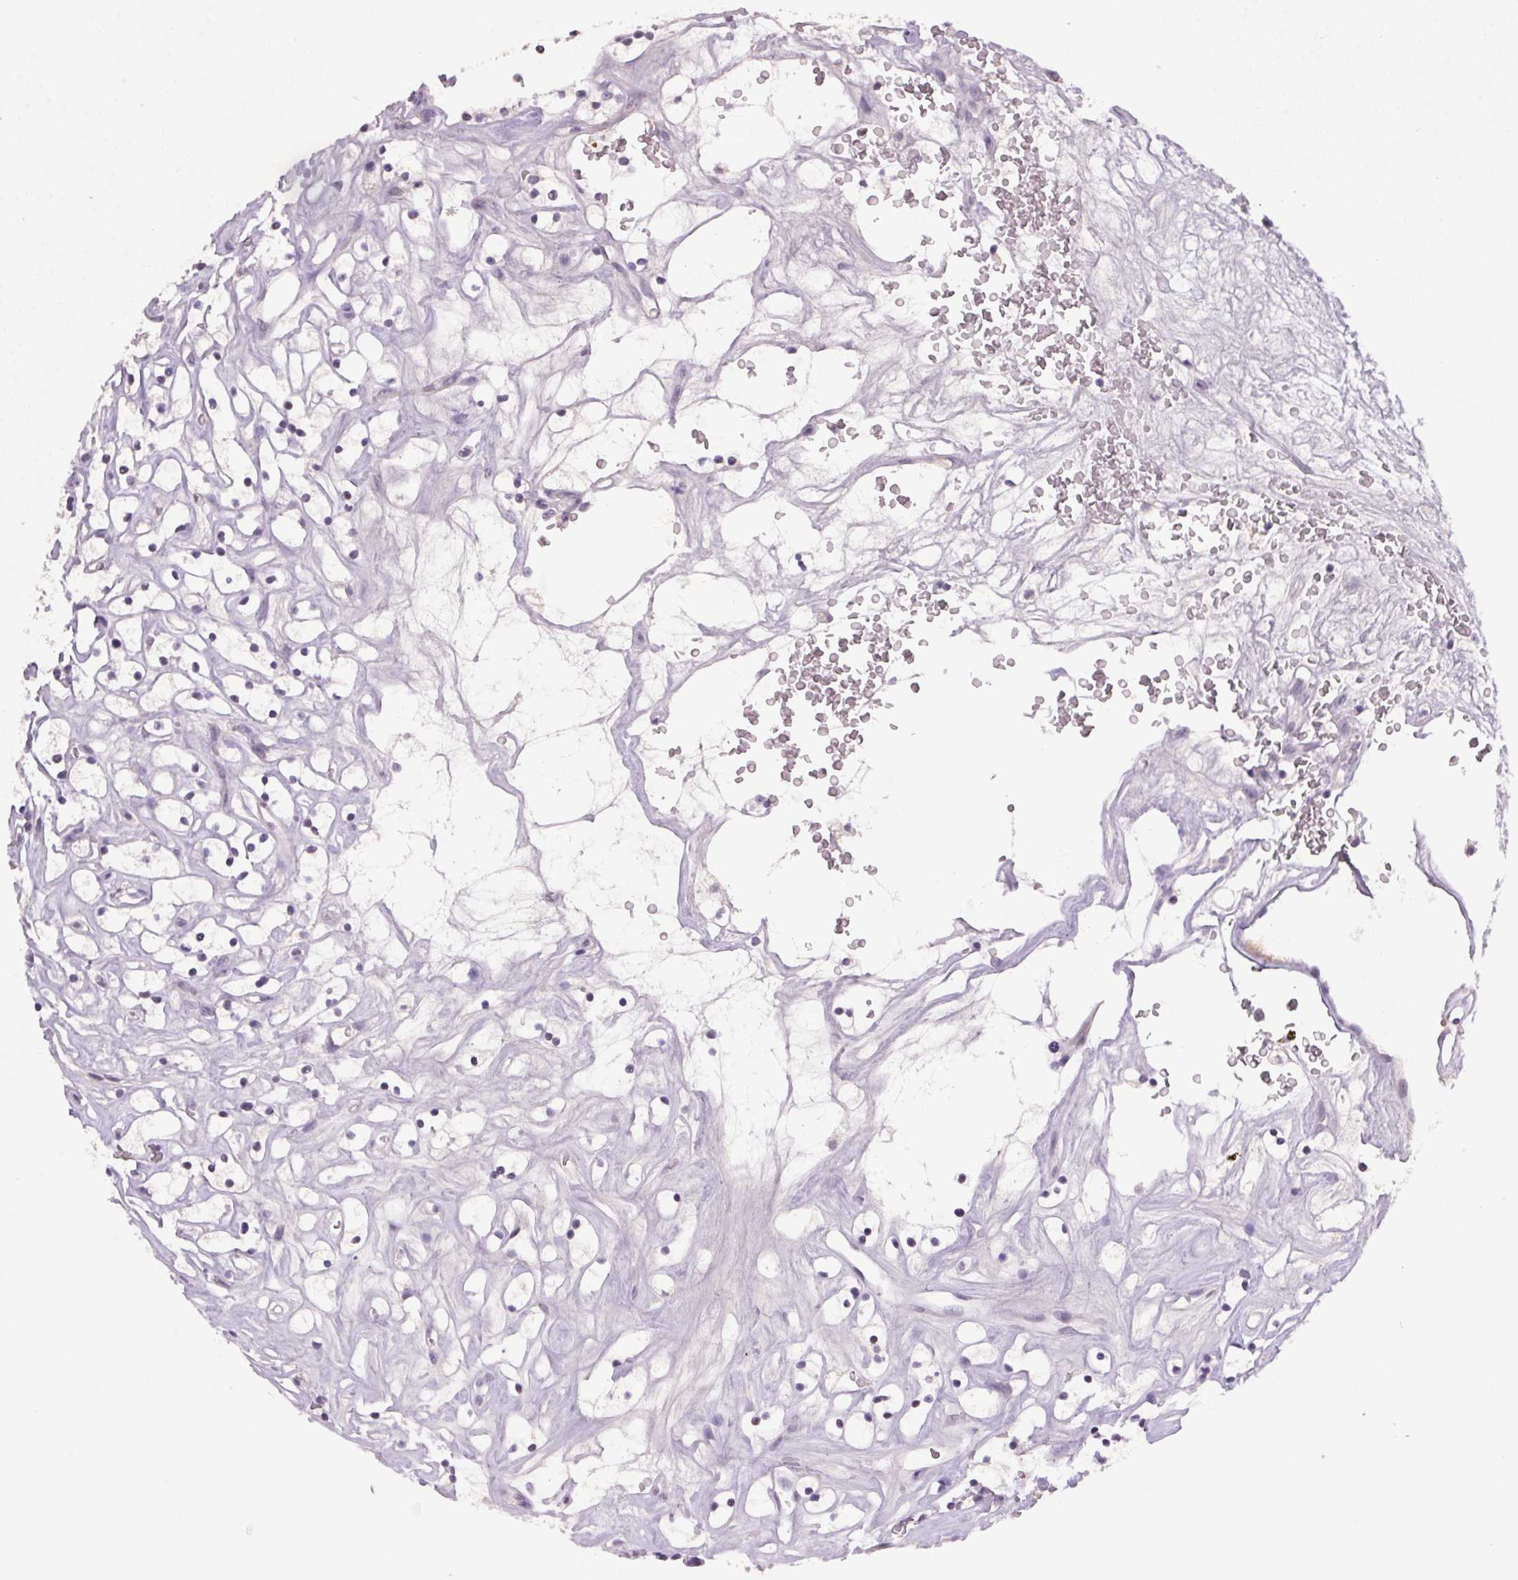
{"staining": {"intensity": "negative", "quantity": "none", "location": "none"}, "tissue": "renal cancer", "cell_type": "Tumor cells", "image_type": "cancer", "snomed": [{"axis": "morphology", "description": "Adenocarcinoma, NOS"}, {"axis": "topography", "description": "Kidney"}], "caption": "IHC of human renal cancer (adenocarcinoma) displays no staining in tumor cells.", "gene": "TRDN", "patient": {"sex": "female", "age": 64}}